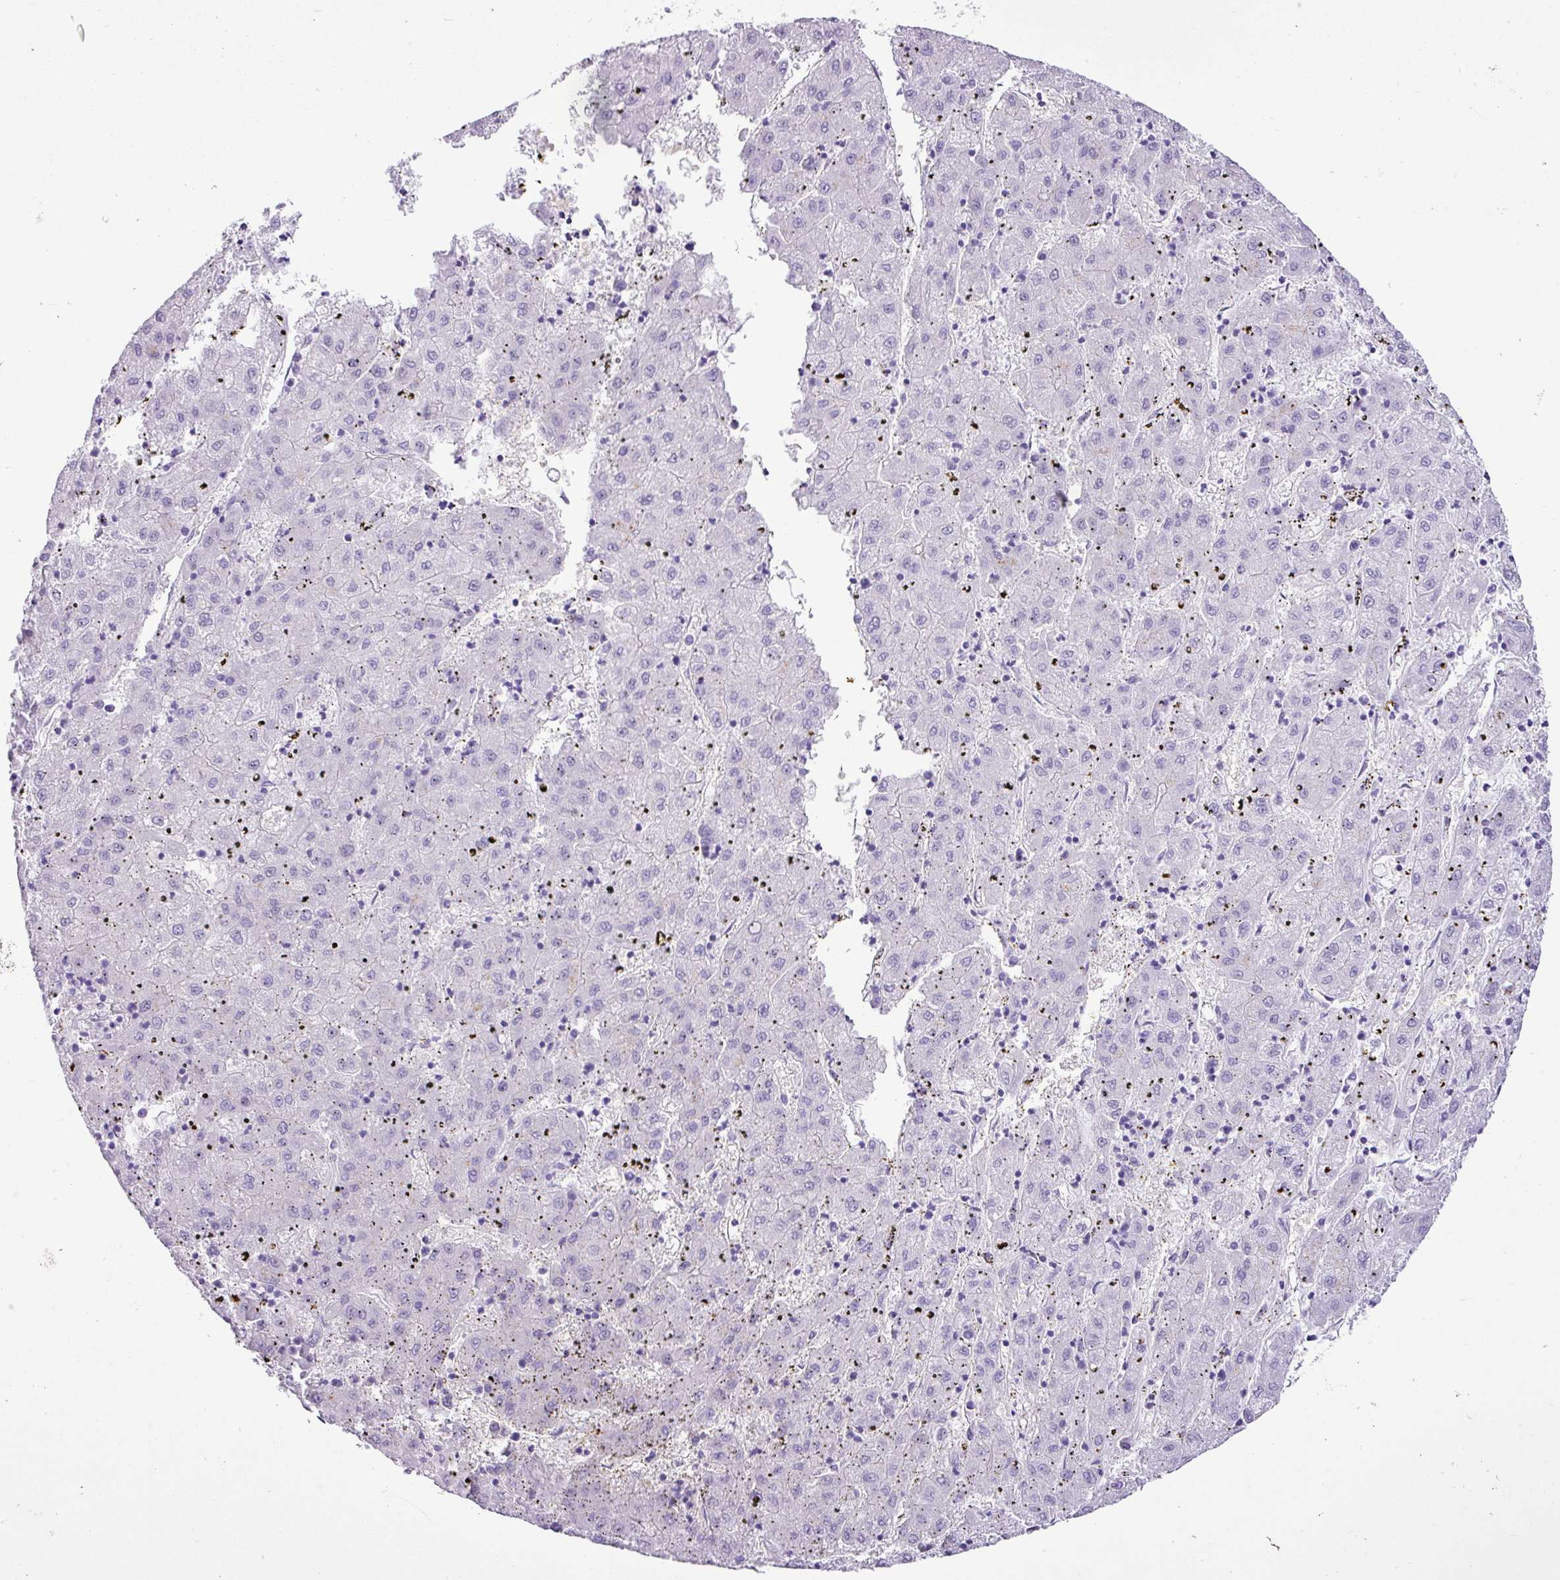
{"staining": {"intensity": "negative", "quantity": "none", "location": "none"}, "tissue": "liver cancer", "cell_type": "Tumor cells", "image_type": "cancer", "snomed": [{"axis": "morphology", "description": "Carcinoma, Hepatocellular, NOS"}, {"axis": "topography", "description": "Liver"}], "caption": "A high-resolution histopathology image shows immunohistochemistry staining of liver cancer (hepatocellular carcinoma), which shows no significant positivity in tumor cells.", "gene": "ZSCAN5A", "patient": {"sex": "male", "age": 72}}